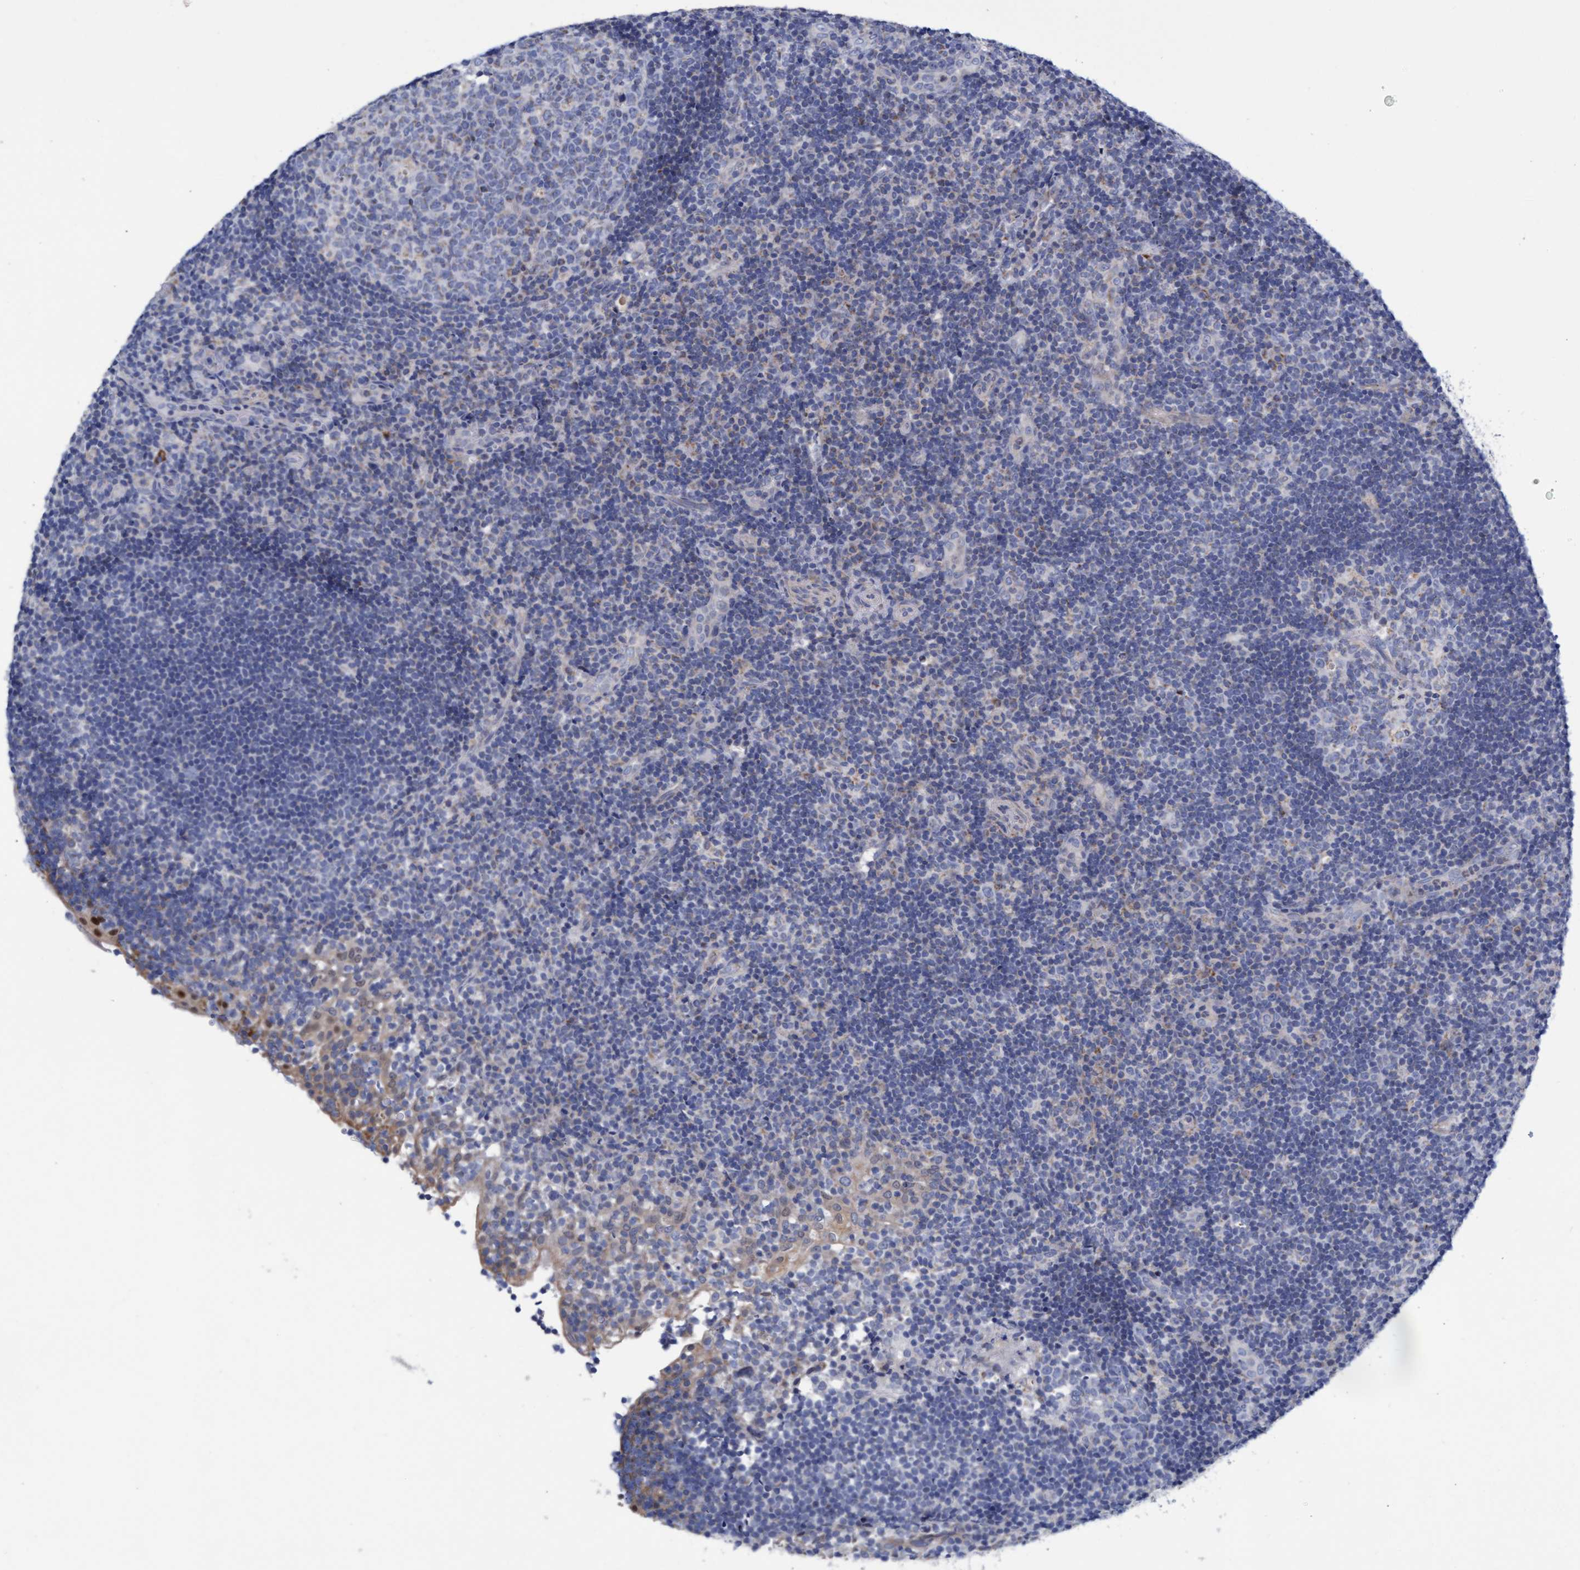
{"staining": {"intensity": "weak", "quantity": "25%-75%", "location": "cytoplasmic/membranous"}, "tissue": "tonsil", "cell_type": "Germinal center cells", "image_type": "normal", "snomed": [{"axis": "morphology", "description": "Normal tissue, NOS"}, {"axis": "topography", "description": "Tonsil"}], "caption": "DAB (3,3'-diaminobenzidine) immunohistochemical staining of benign tonsil shows weak cytoplasmic/membranous protein positivity in about 25%-75% of germinal center cells.", "gene": "ZNF750", "patient": {"sex": "female", "age": 40}}